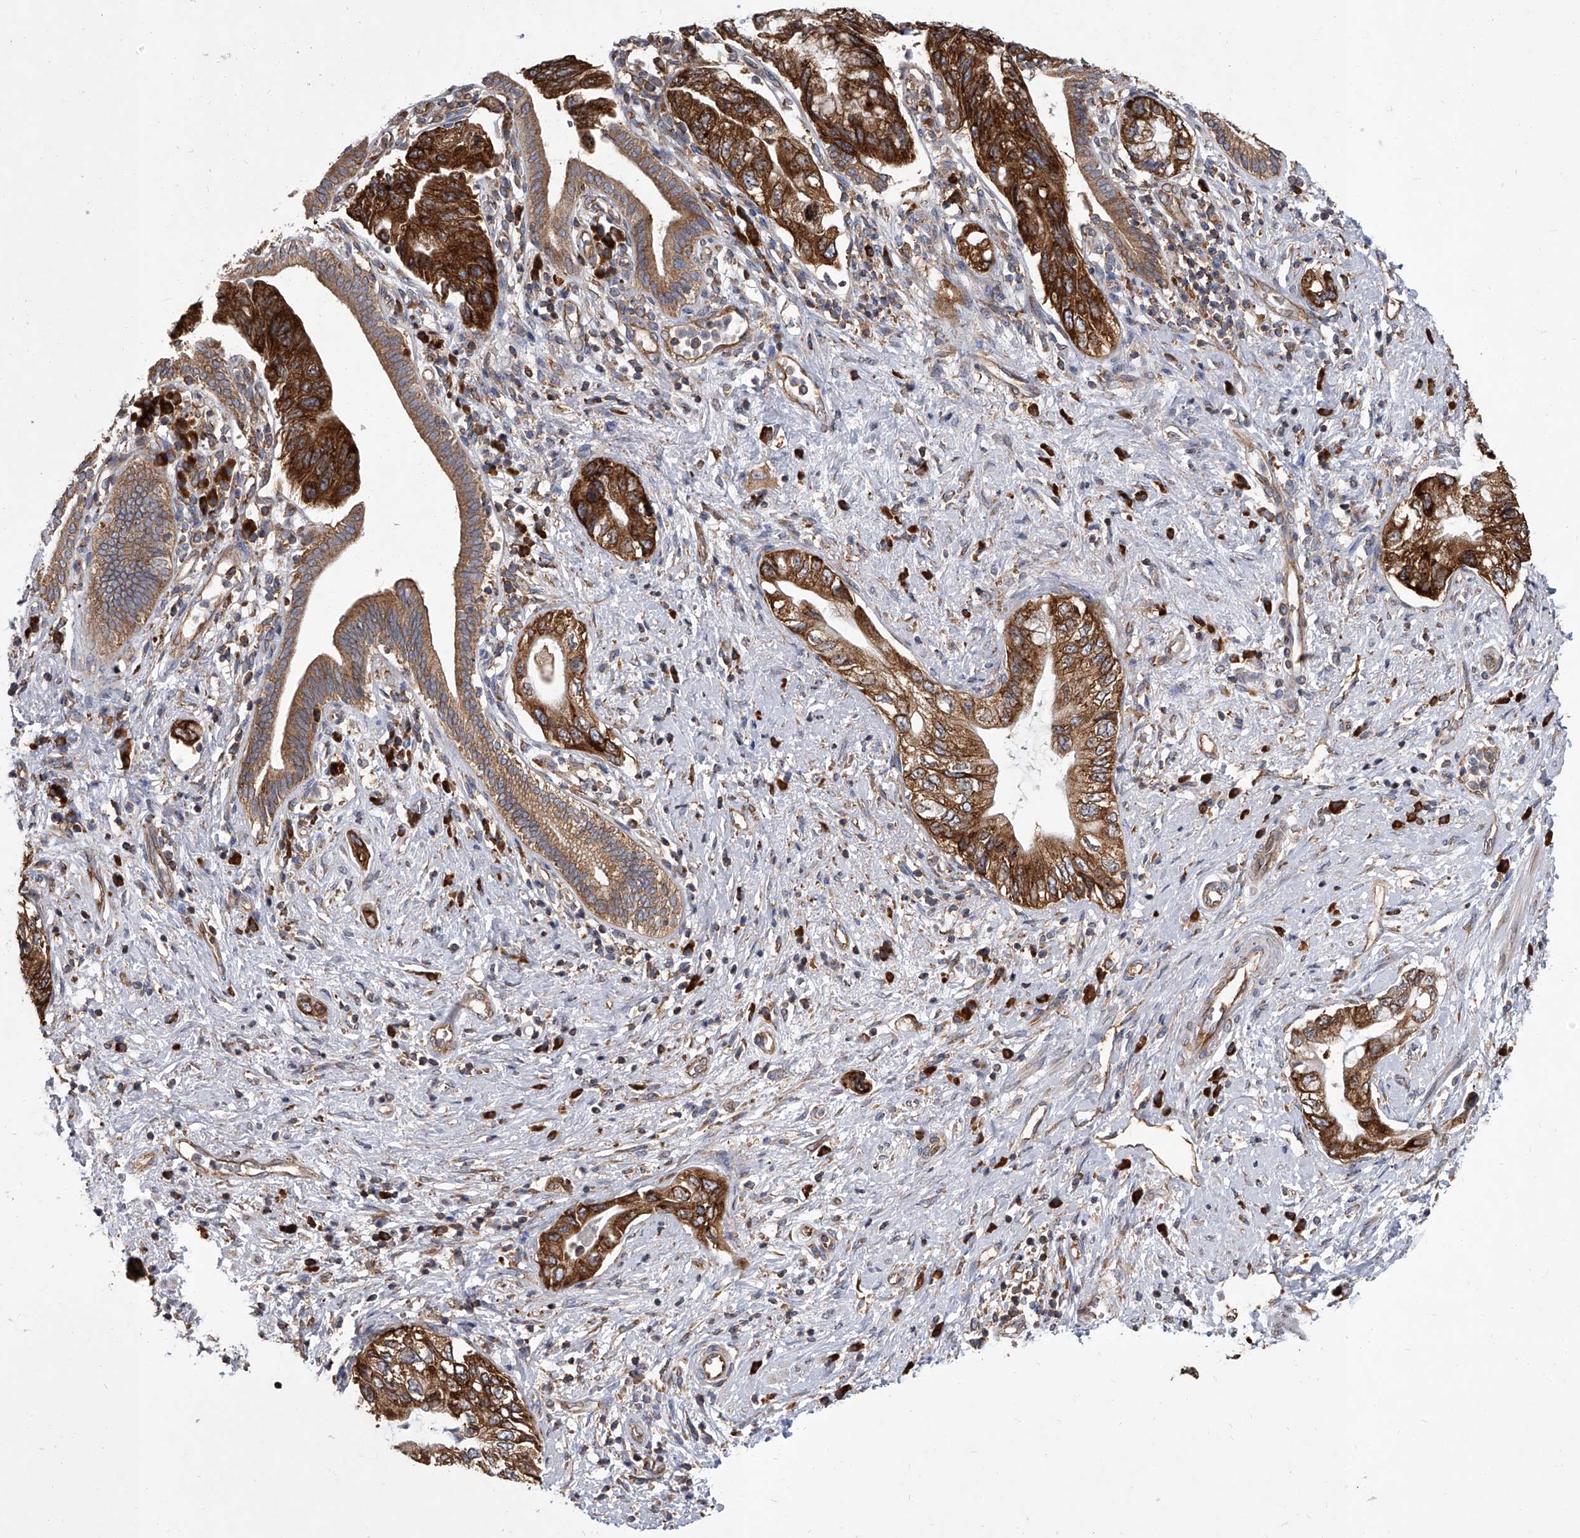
{"staining": {"intensity": "strong", "quantity": ">75%", "location": "cytoplasmic/membranous"}, "tissue": "pancreatic cancer", "cell_type": "Tumor cells", "image_type": "cancer", "snomed": [{"axis": "morphology", "description": "Adenocarcinoma, NOS"}, {"axis": "topography", "description": "Pancreas"}], "caption": "A high-resolution histopathology image shows immunohistochemistry staining of pancreatic adenocarcinoma, which shows strong cytoplasmic/membranous positivity in approximately >75% of tumor cells.", "gene": "EIF2S2", "patient": {"sex": "female", "age": 73}}